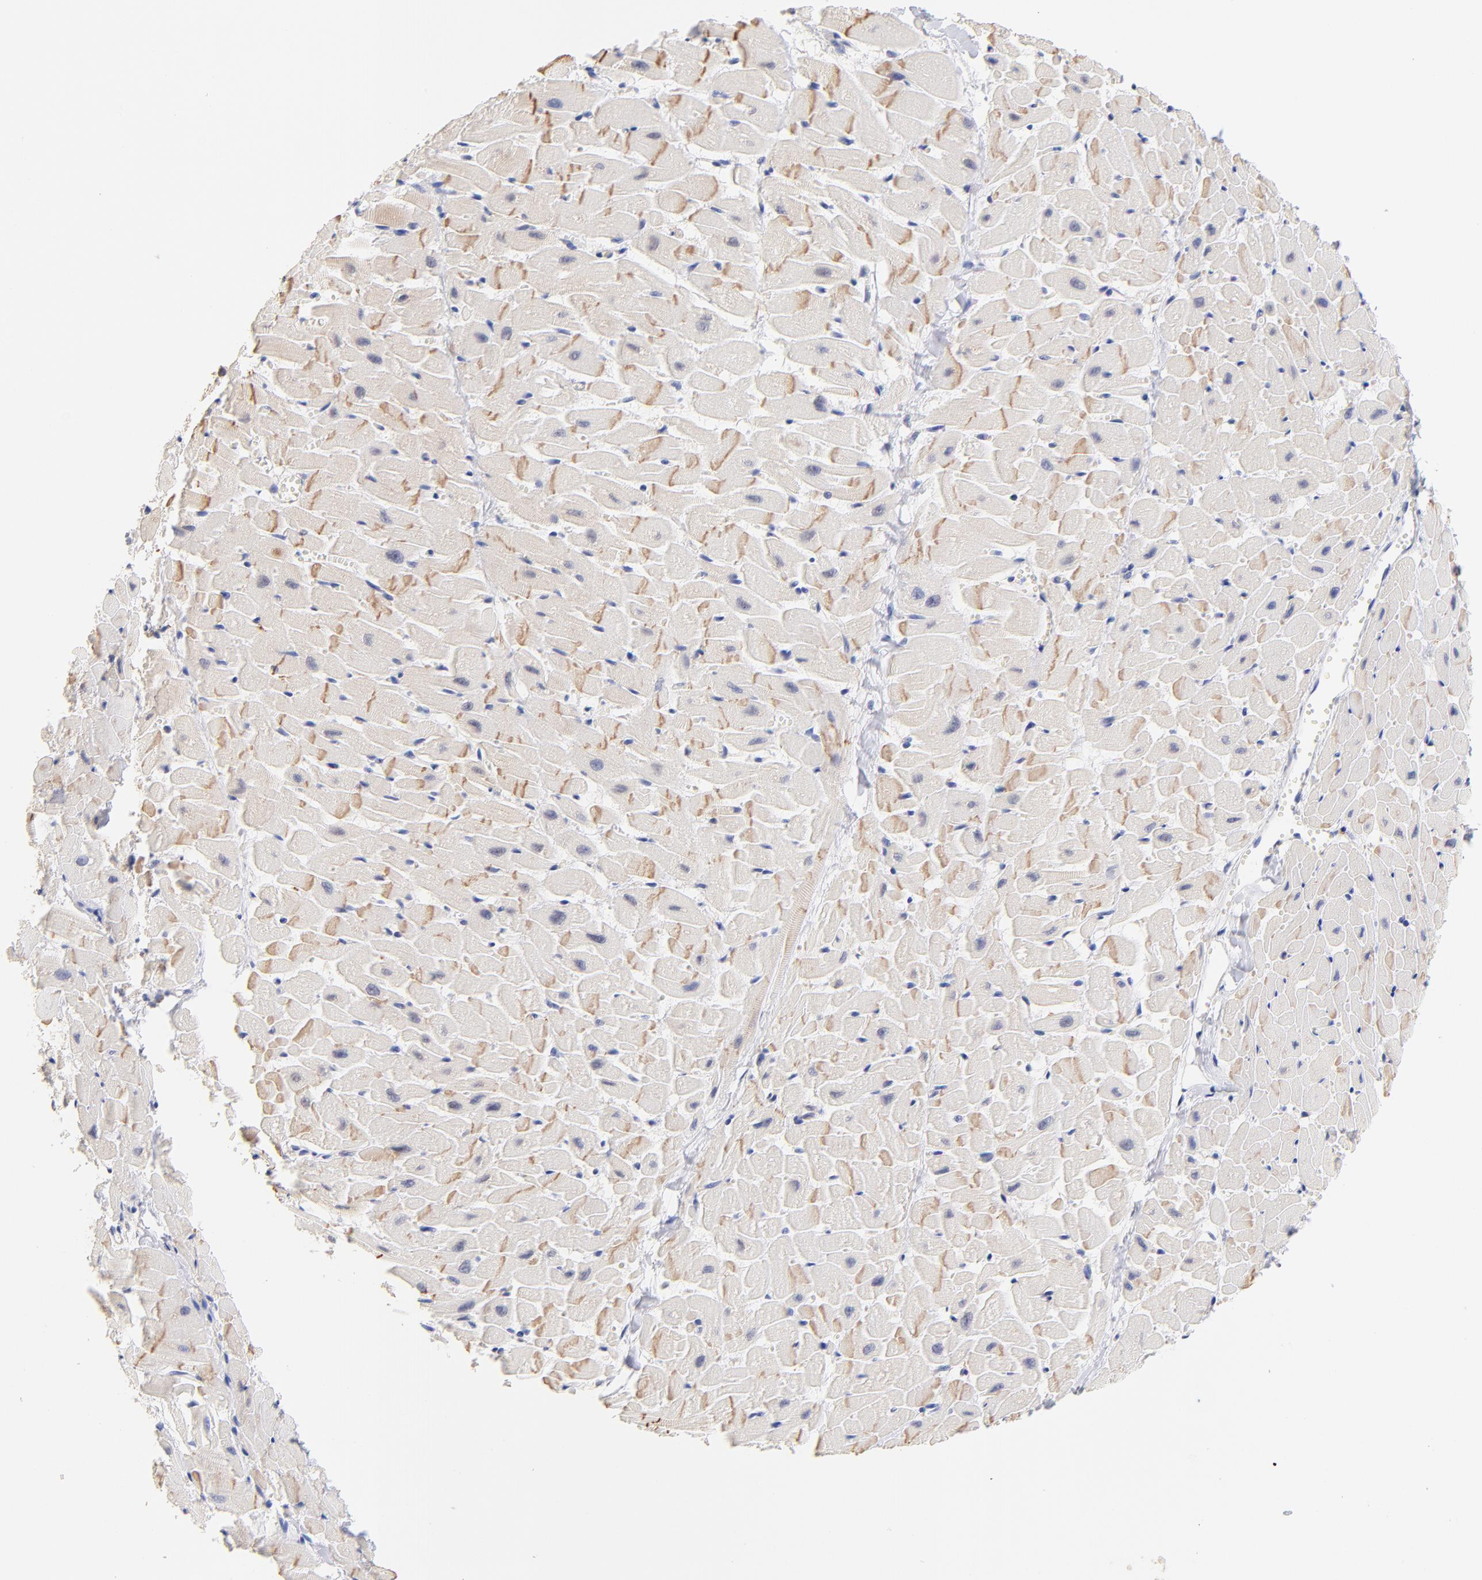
{"staining": {"intensity": "moderate", "quantity": "25%-75%", "location": "cytoplasmic/membranous"}, "tissue": "heart muscle", "cell_type": "Cardiomyocytes", "image_type": "normal", "snomed": [{"axis": "morphology", "description": "Normal tissue, NOS"}, {"axis": "topography", "description": "Heart"}], "caption": "Protein analysis of benign heart muscle displays moderate cytoplasmic/membranous expression in approximately 25%-75% of cardiomyocytes.", "gene": "RIBC2", "patient": {"sex": "female", "age": 19}}